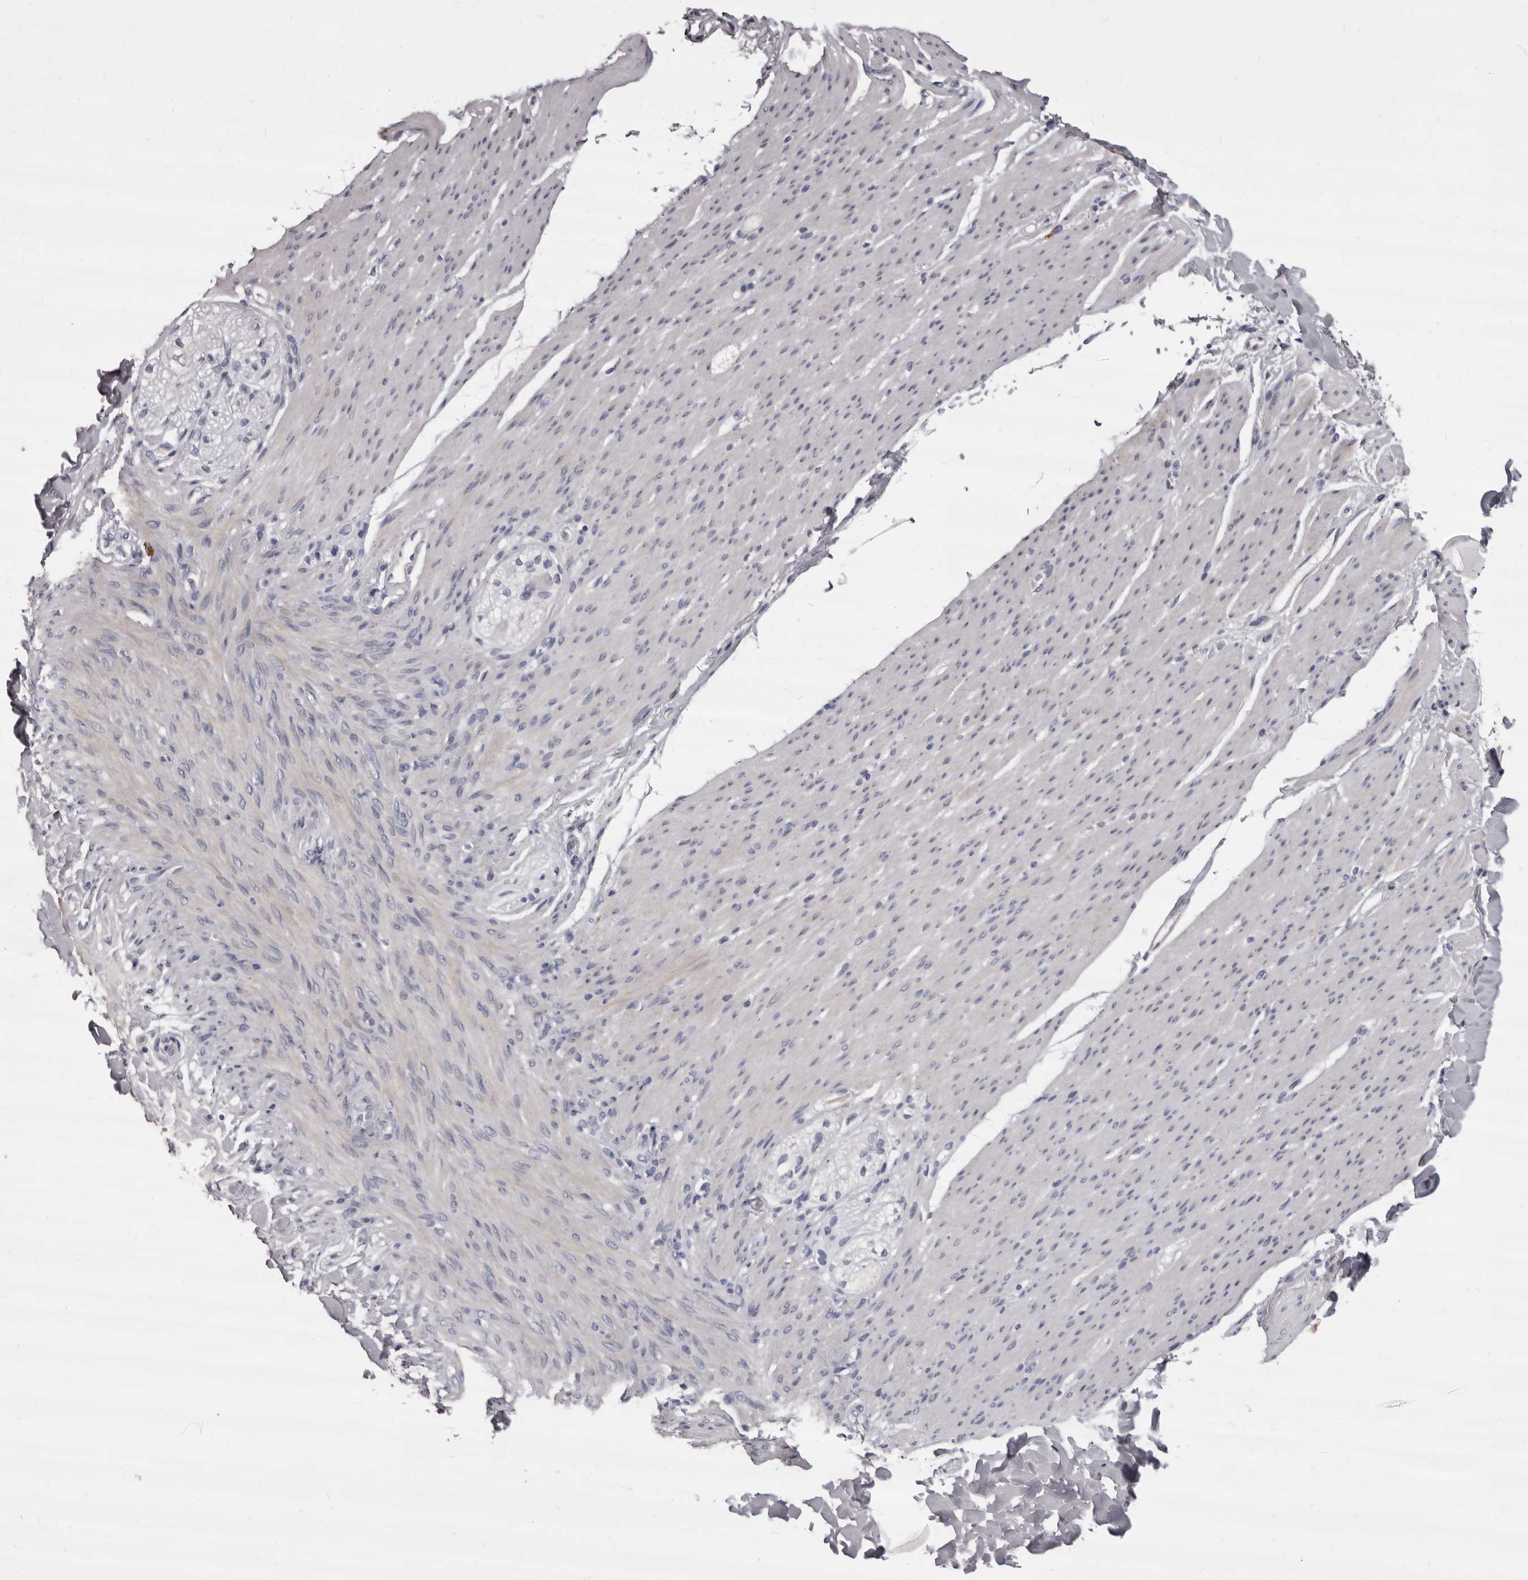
{"staining": {"intensity": "weak", "quantity": "25%-75%", "location": "cytoplasmic/membranous"}, "tissue": "smooth muscle", "cell_type": "Smooth muscle cells", "image_type": "normal", "snomed": [{"axis": "morphology", "description": "Normal tissue, NOS"}, {"axis": "topography", "description": "Colon"}, {"axis": "topography", "description": "Peripheral nerve tissue"}], "caption": "This image demonstrates immunohistochemistry staining of normal human smooth muscle, with low weak cytoplasmic/membranous positivity in approximately 25%-75% of smooth muscle cells.", "gene": "GZMH", "patient": {"sex": "female", "age": 61}}